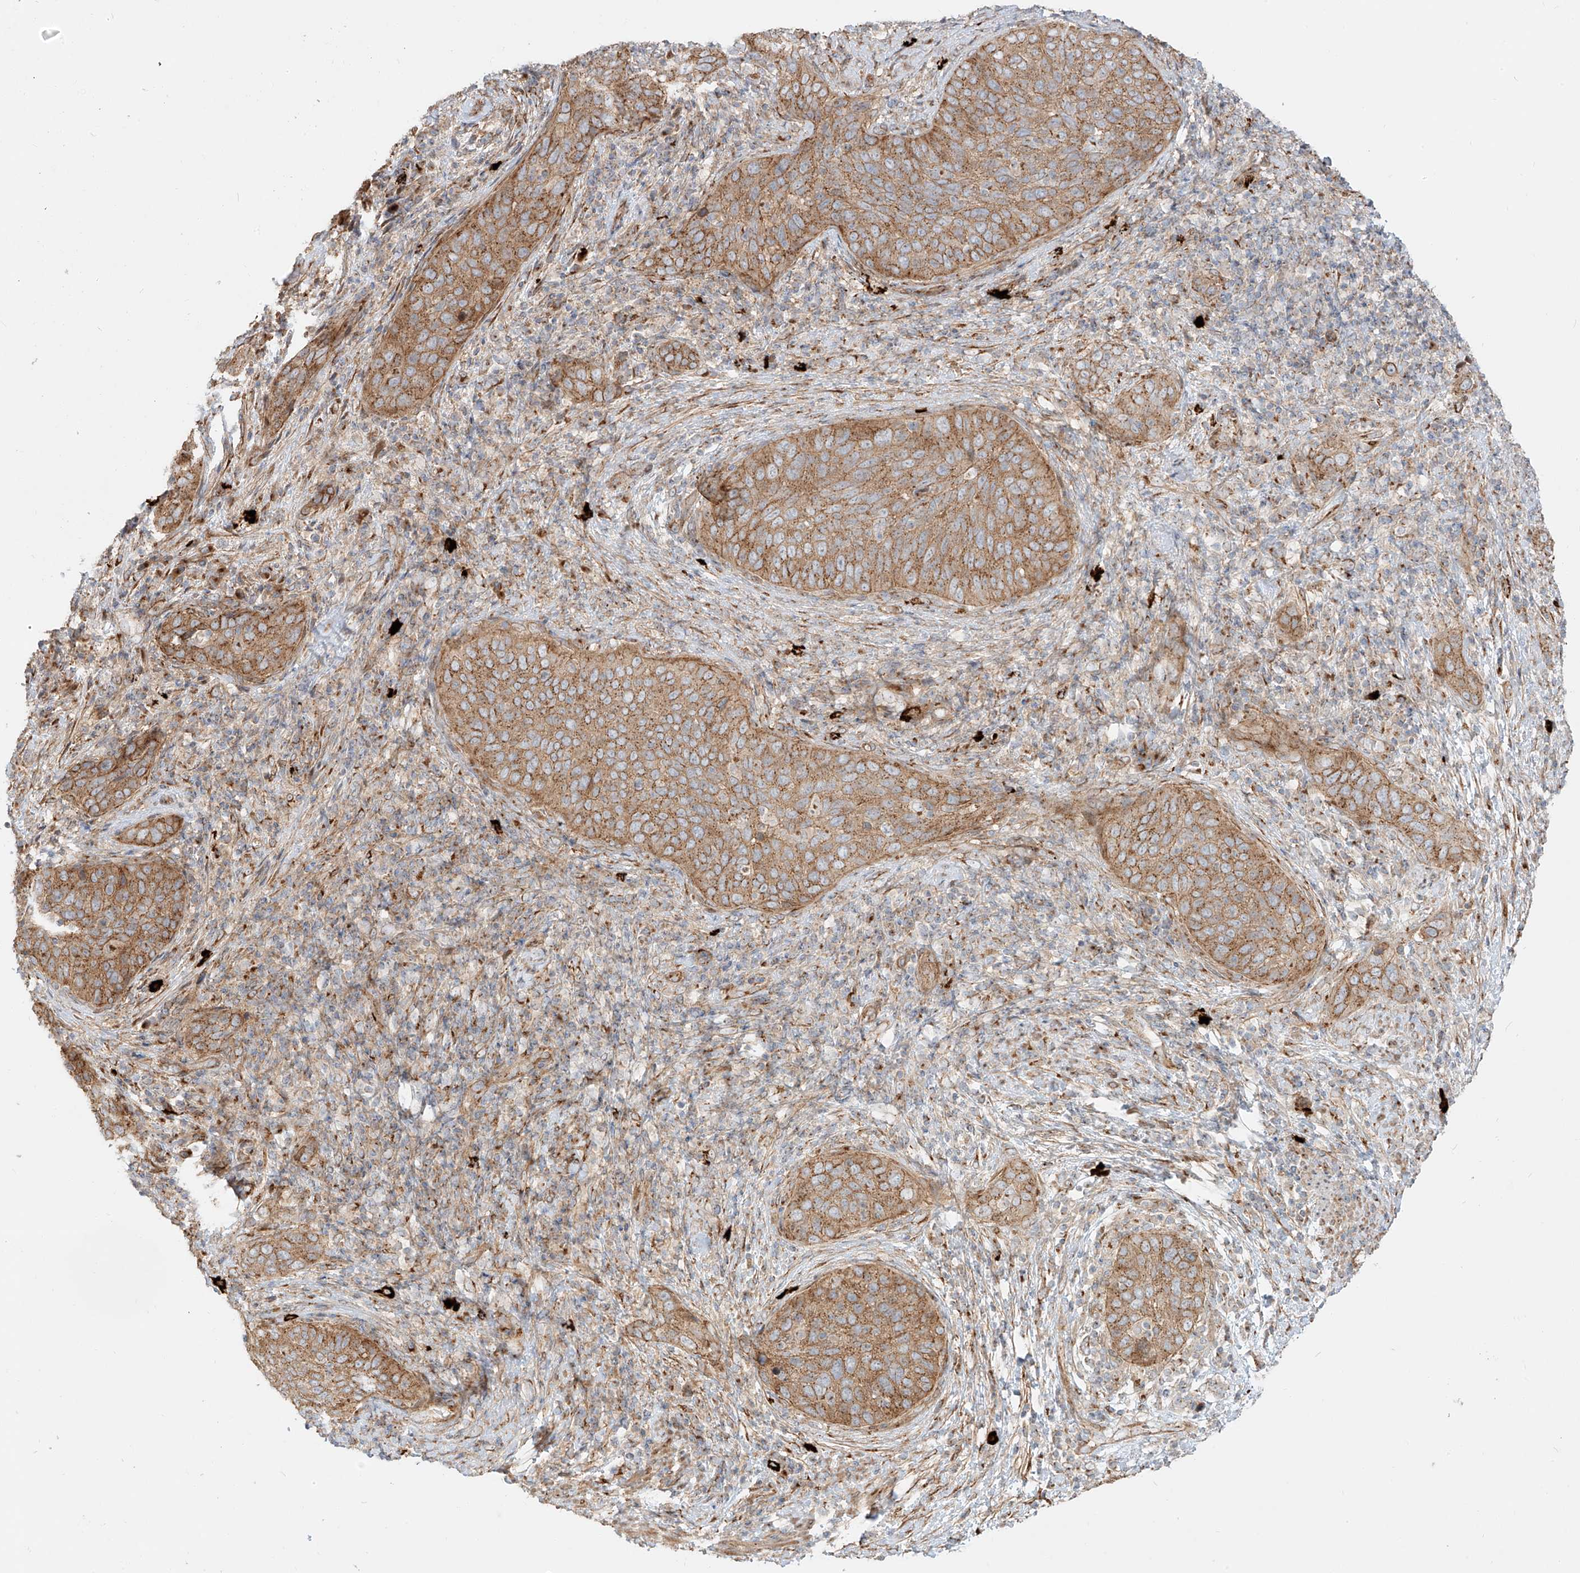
{"staining": {"intensity": "moderate", "quantity": ">75%", "location": "cytoplasmic/membranous"}, "tissue": "cervical cancer", "cell_type": "Tumor cells", "image_type": "cancer", "snomed": [{"axis": "morphology", "description": "Squamous cell carcinoma, NOS"}, {"axis": "topography", "description": "Cervix"}], "caption": "This histopathology image displays IHC staining of cervical cancer (squamous cell carcinoma), with medium moderate cytoplasmic/membranous staining in about >75% of tumor cells.", "gene": "ZNF287", "patient": {"sex": "female", "age": 60}}